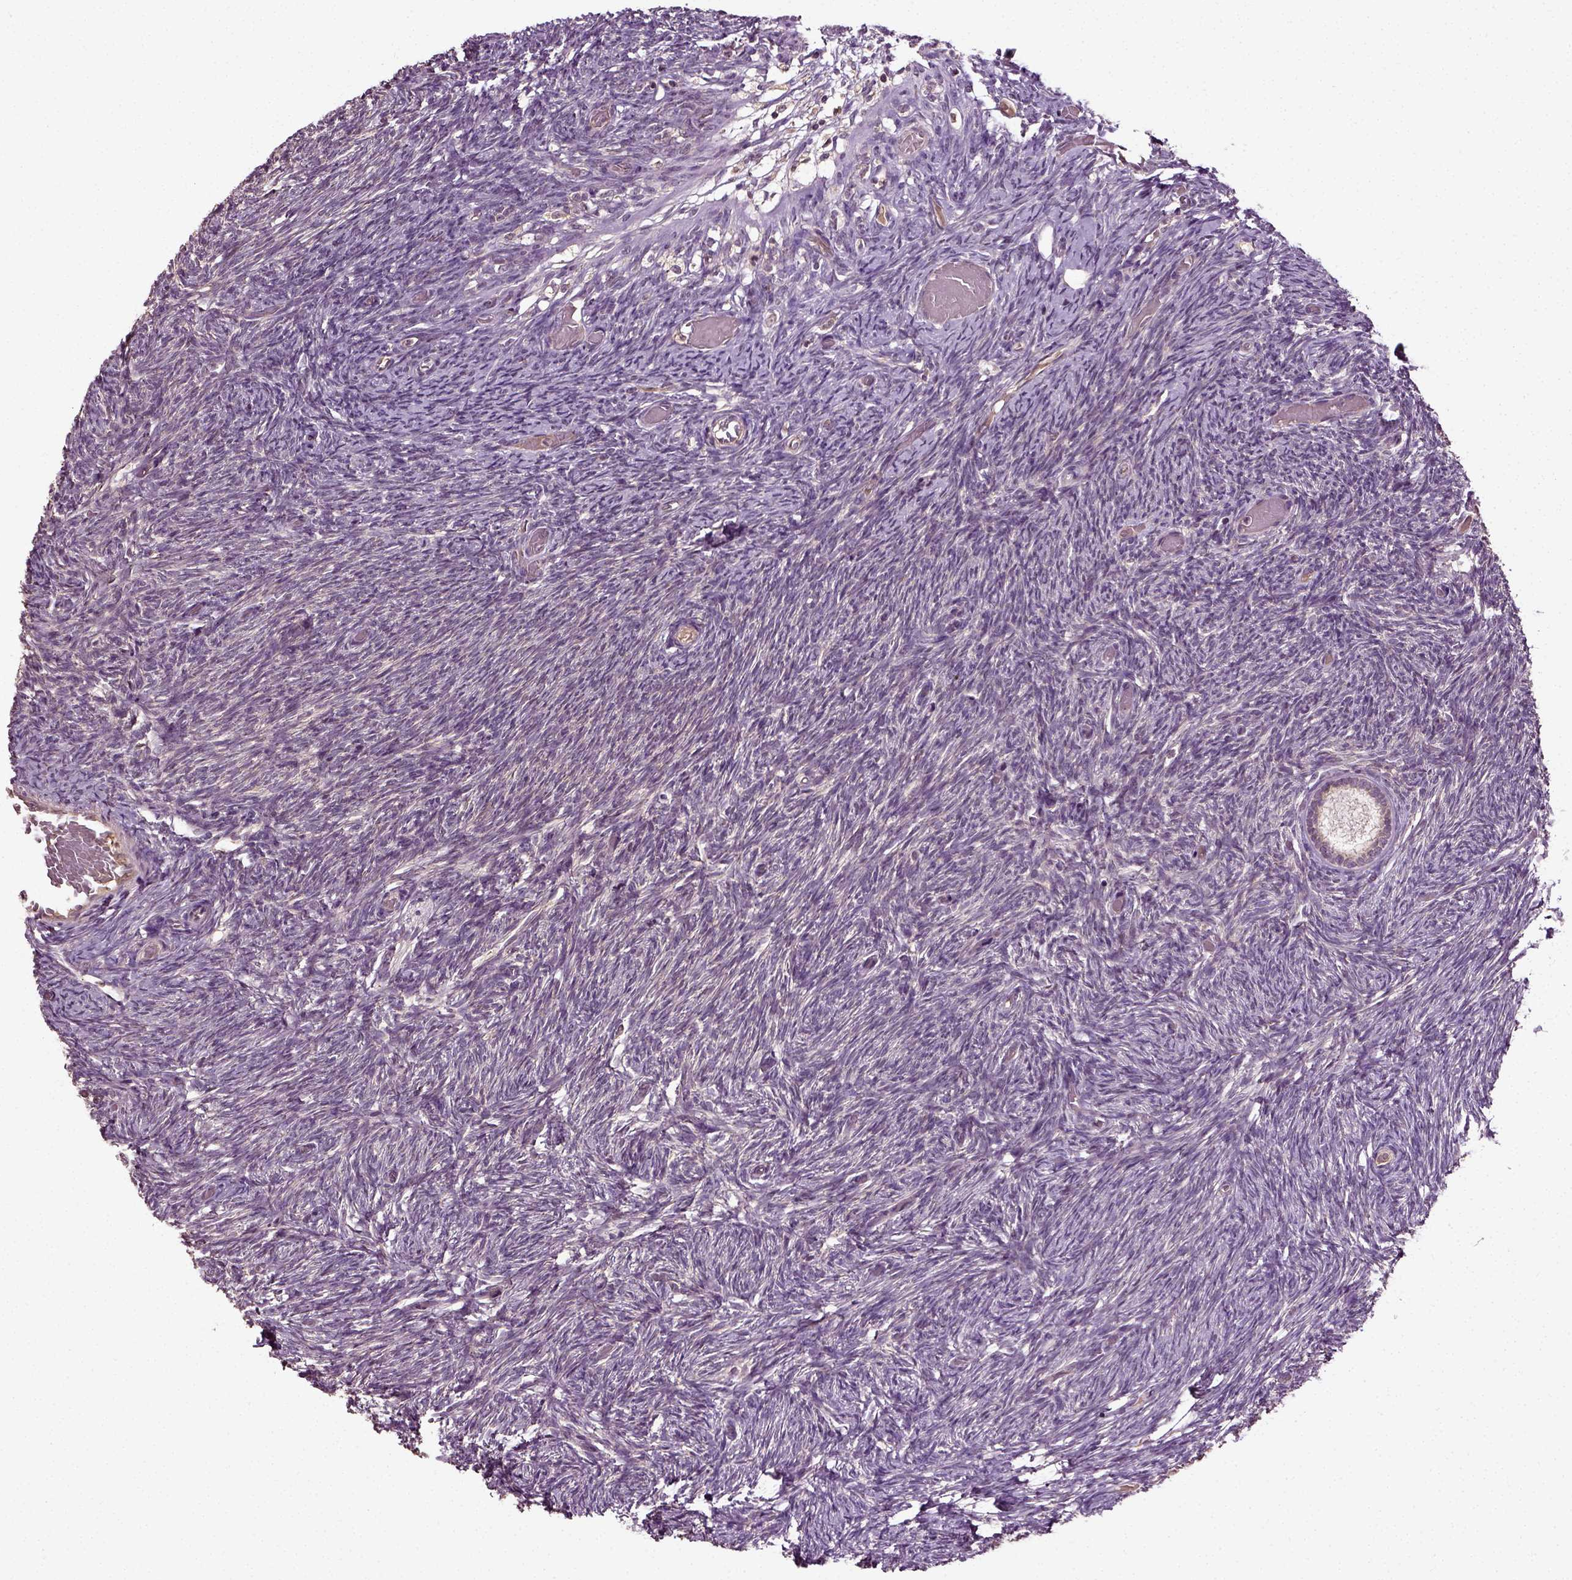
{"staining": {"intensity": "negative", "quantity": "none", "location": "none"}, "tissue": "ovary", "cell_type": "Follicle cells", "image_type": "normal", "snomed": [{"axis": "morphology", "description": "Normal tissue, NOS"}, {"axis": "topography", "description": "Ovary"}], "caption": "Ovary was stained to show a protein in brown. There is no significant staining in follicle cells.", "gene": "ERV3", "patient": {"sex": "female", "age": 39}}